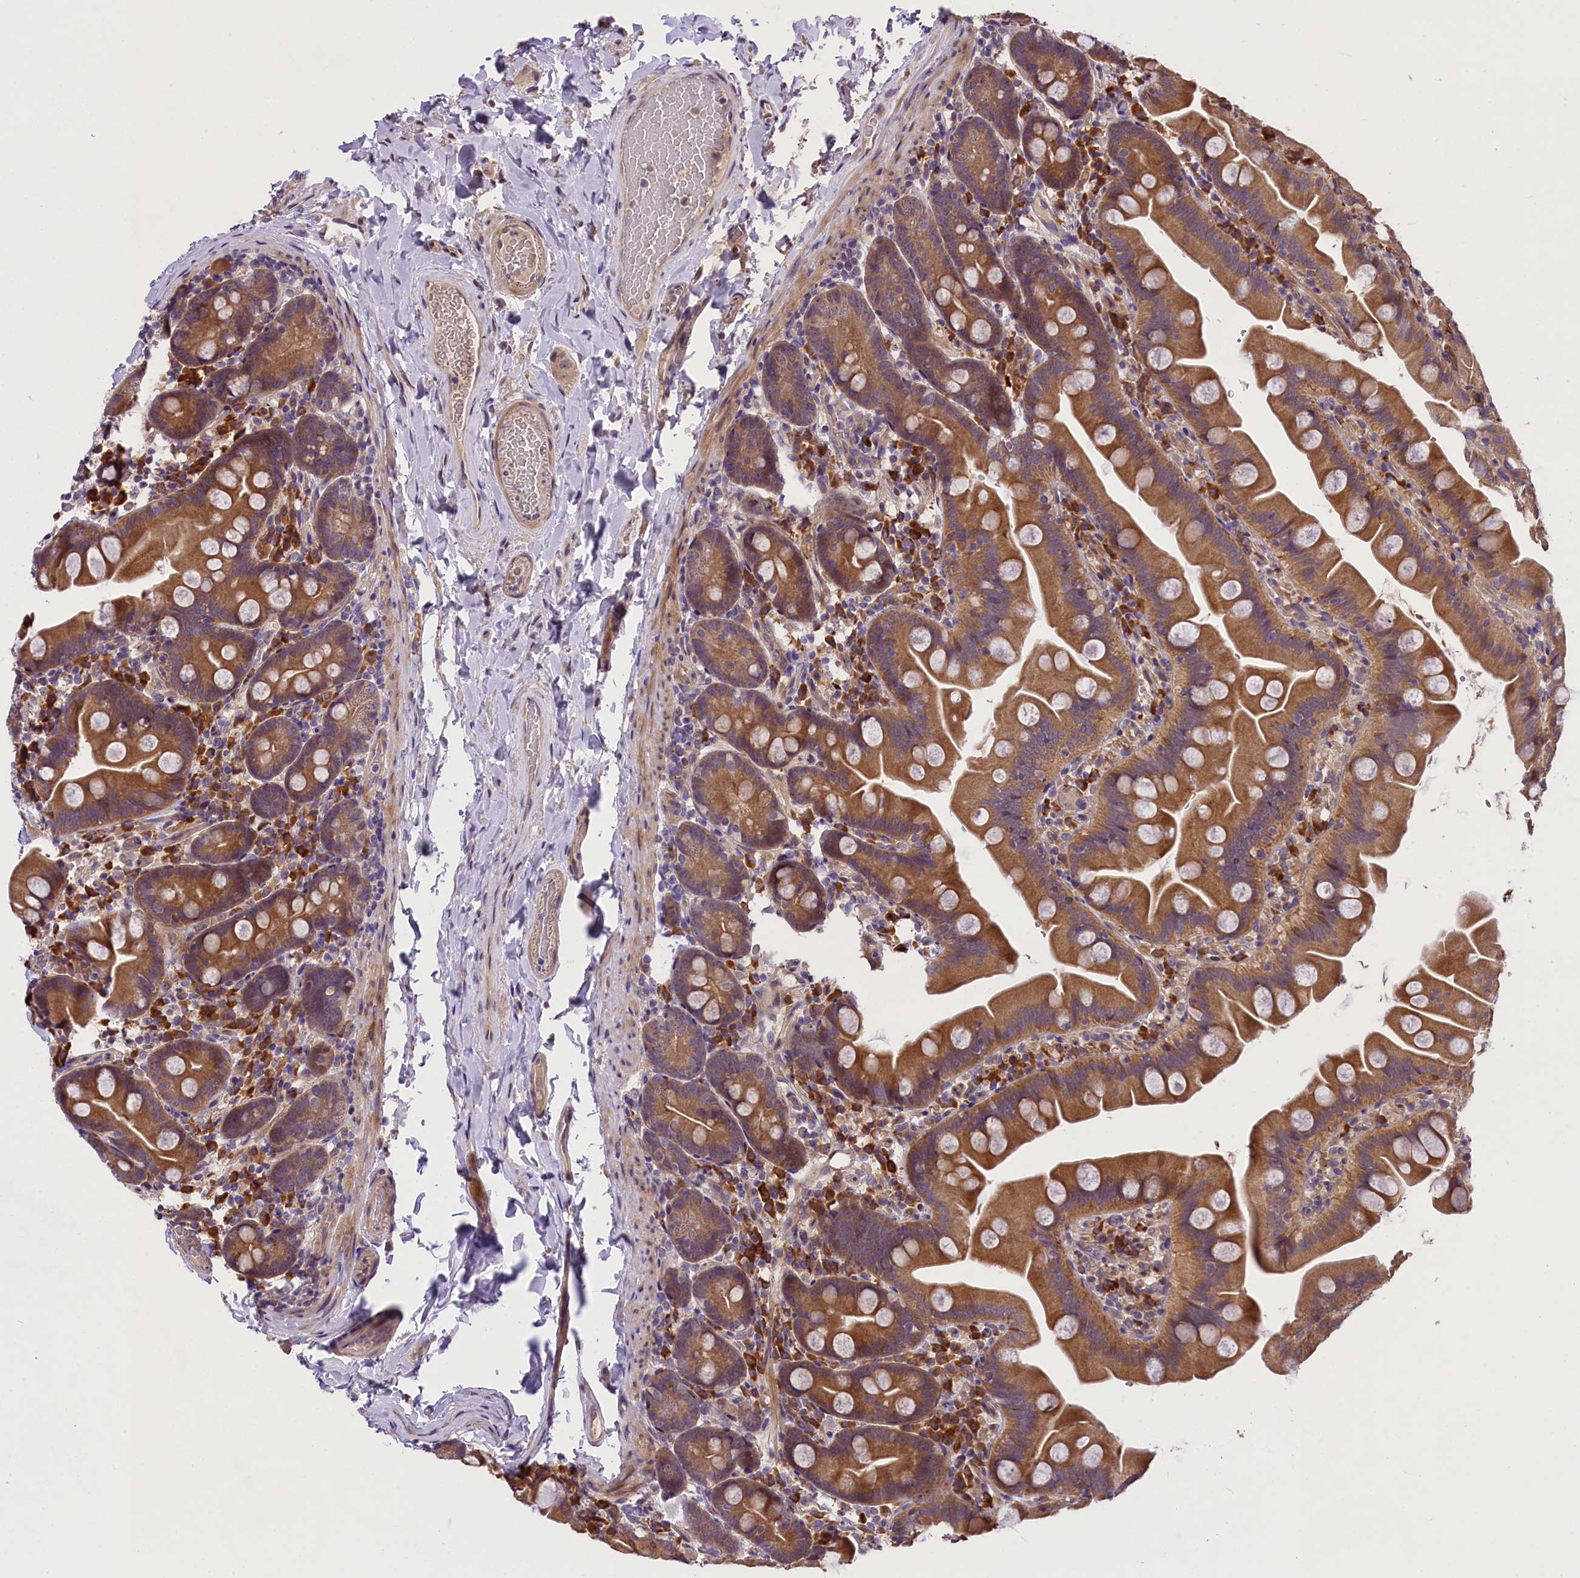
{"staining": {"intensity": "moderate", "quantity": ">75%", "location": "cytoplasmic/membranous"}, "tissue": "small intestine", "cell_type": "Glandular cells", "image_type": "normal", "snomed": [{"axis": "morphology", "description": "Normal tissue, NOS"}, {"axis": "topography", "description": "Small intestine"}], "caption": "Brown immunohistochemical staining in normal human small intestine exhibits moderate cytoplasmic/membranous staining in about >75% of glandular cells.", "gene": "ABCC10", "patient": {"sex": "female", "age": 68}}